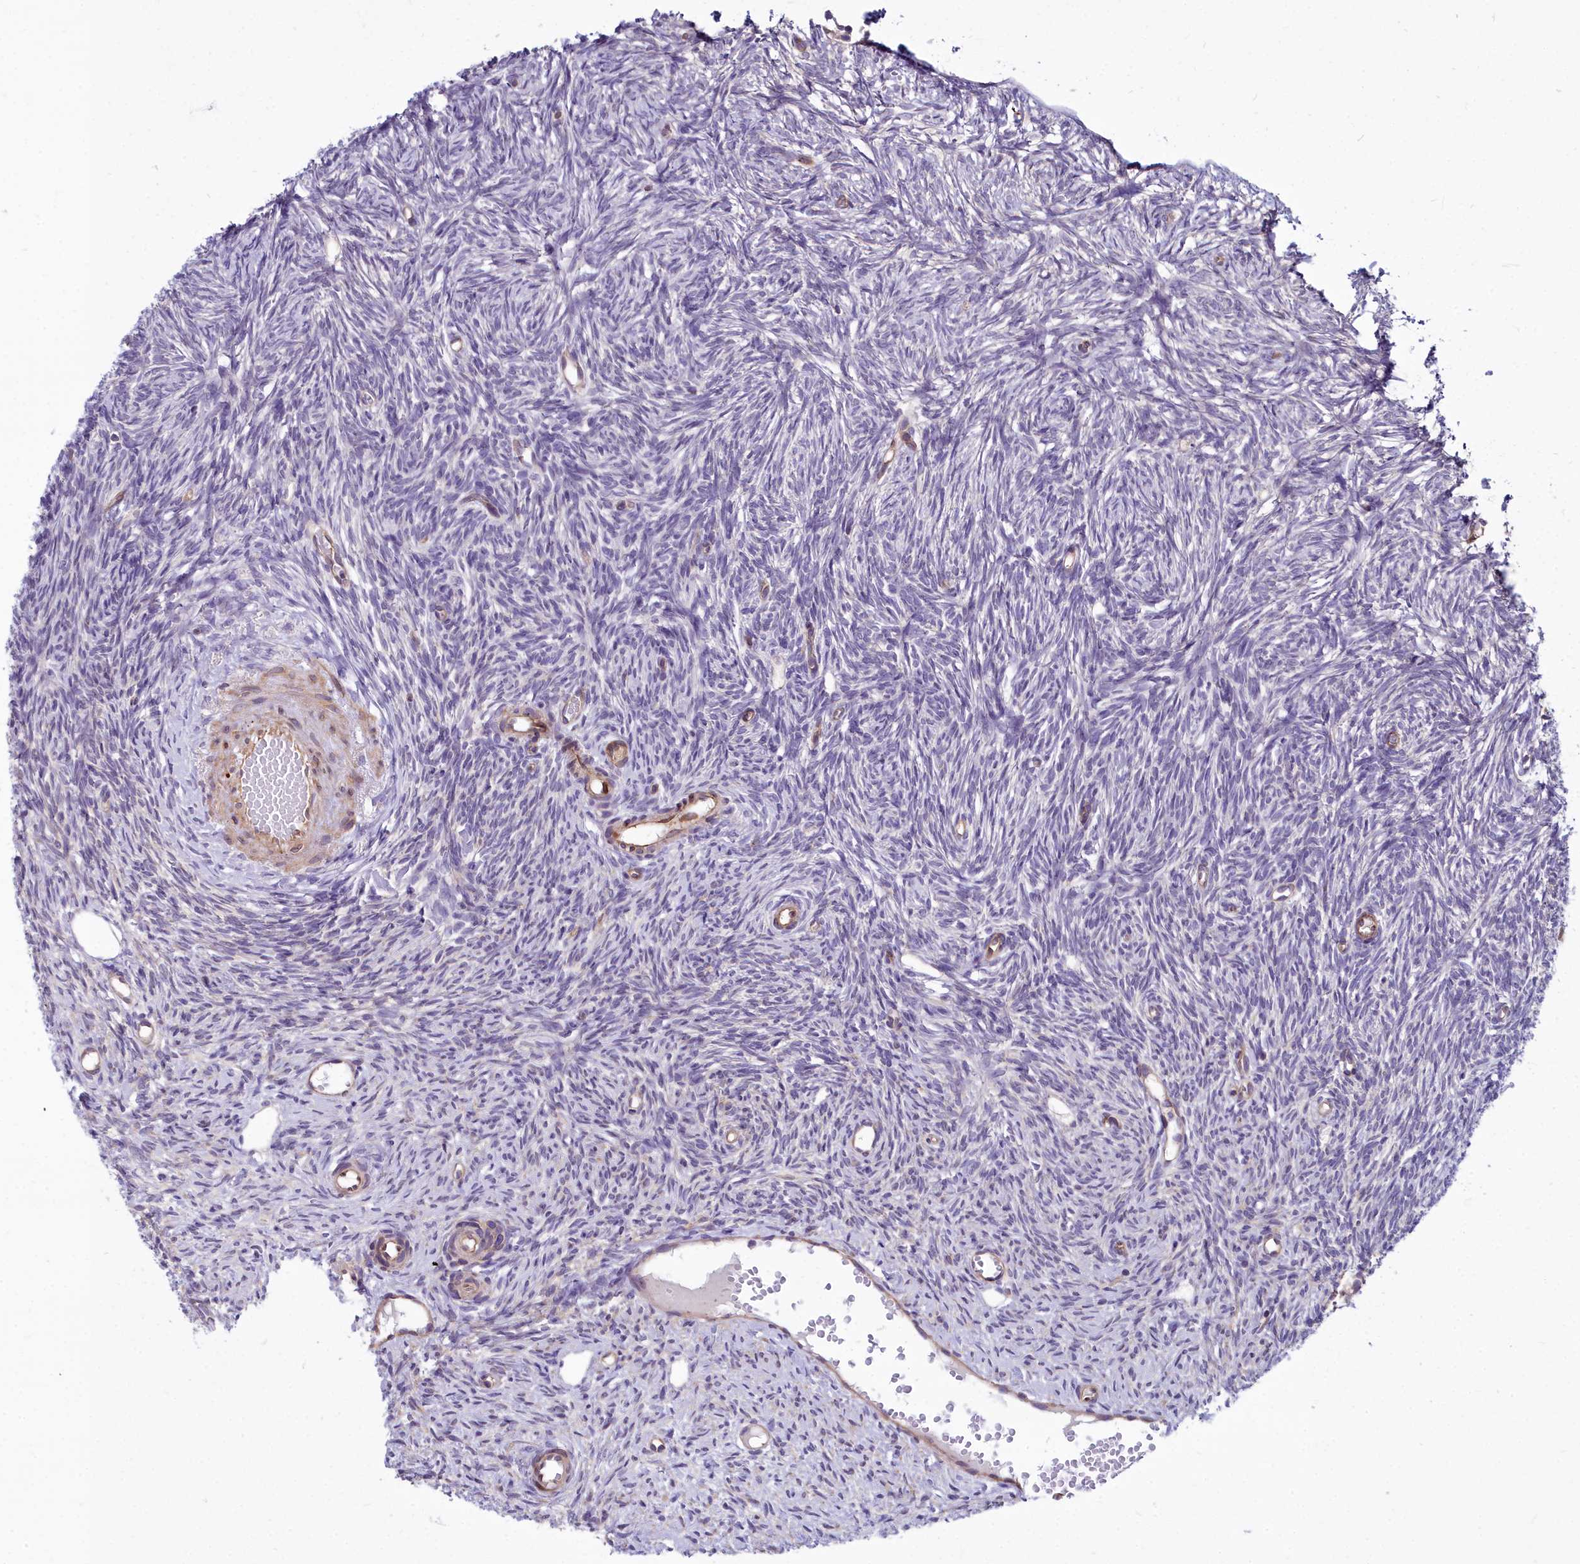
{"staining": {"intensity": "negative", "quantity": "none", "location": "none"}, "tissue": "ovary", "cell_type": "Ovarian stroma cells", "image_type": "normal", "snomed": [{"axis": "morphology", "description": "Normal tissue, NOS"}, {"axis": "topography", "description": "Ovary"}], "caption": "The image demonstrates no staining of ovarian stroma cells in benign ovary. (Brightfield microscopy of DAB immunohistochemistry at high magnification).", "gene": "HLA", "patient": {"sex": "female", "age": 51}}